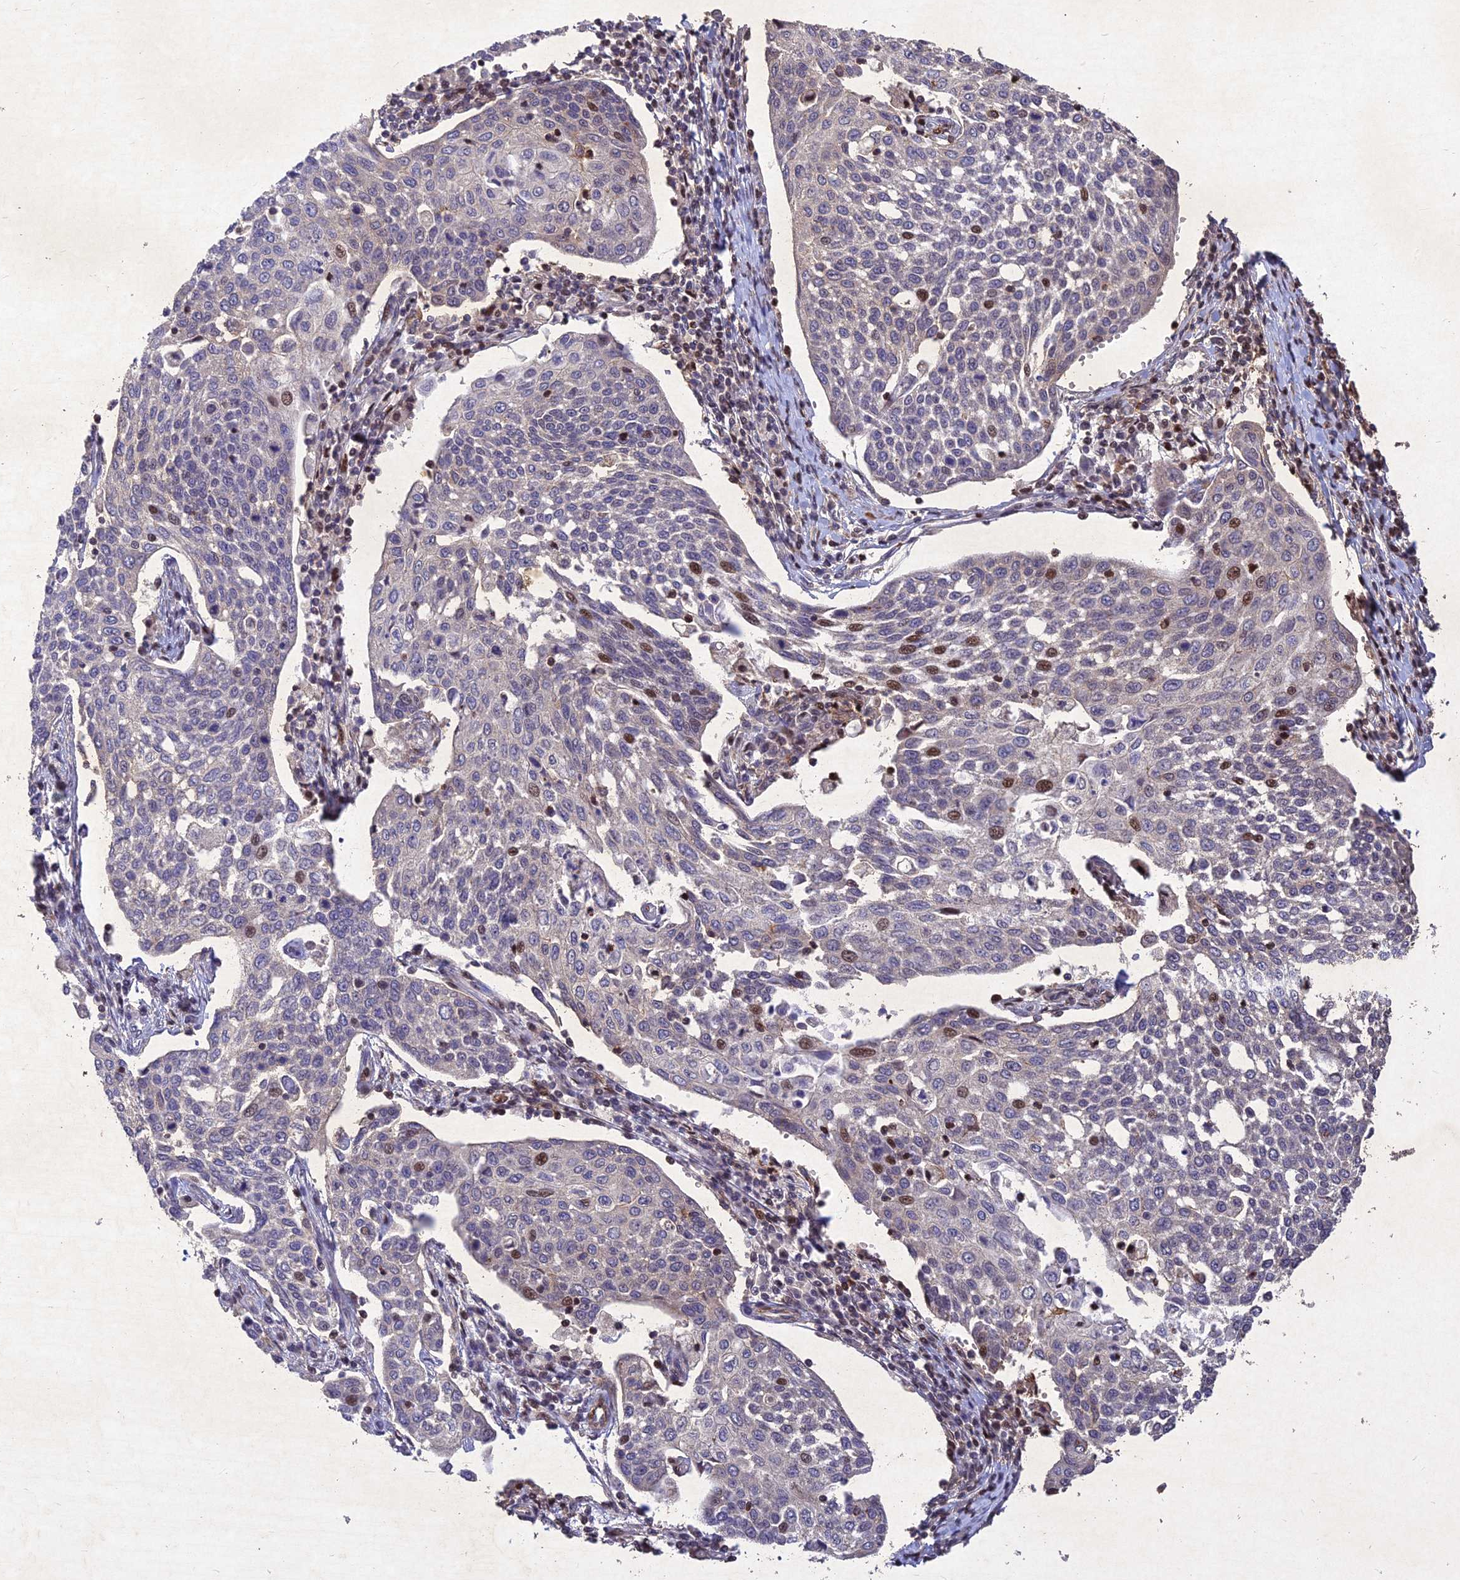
{"staining": {"intensity": "moderate", "quantity": "<25%", "location": "nuclear"}, "tissue": "cervical cancer", "cell_type": "Tumor cells", "image_type": "cancer", "snomed": [{"axis": "morphology", "description": "Squamous cell carcinoma, NOS"}, {"axis": "topography", "description": "Cervix"}], "caption": "Protein positivity by immunohistochemistry (IHC) exhibits moderate nuclear staining in approximately <25% of tumor cells in cervical squamous cell carcinoma. Immunohistochemistry (ihc) stains the protein in brown and the nuclei are stained blue.", "gene": "RELCH", "patient": {"sex": "female", "age": 34}}